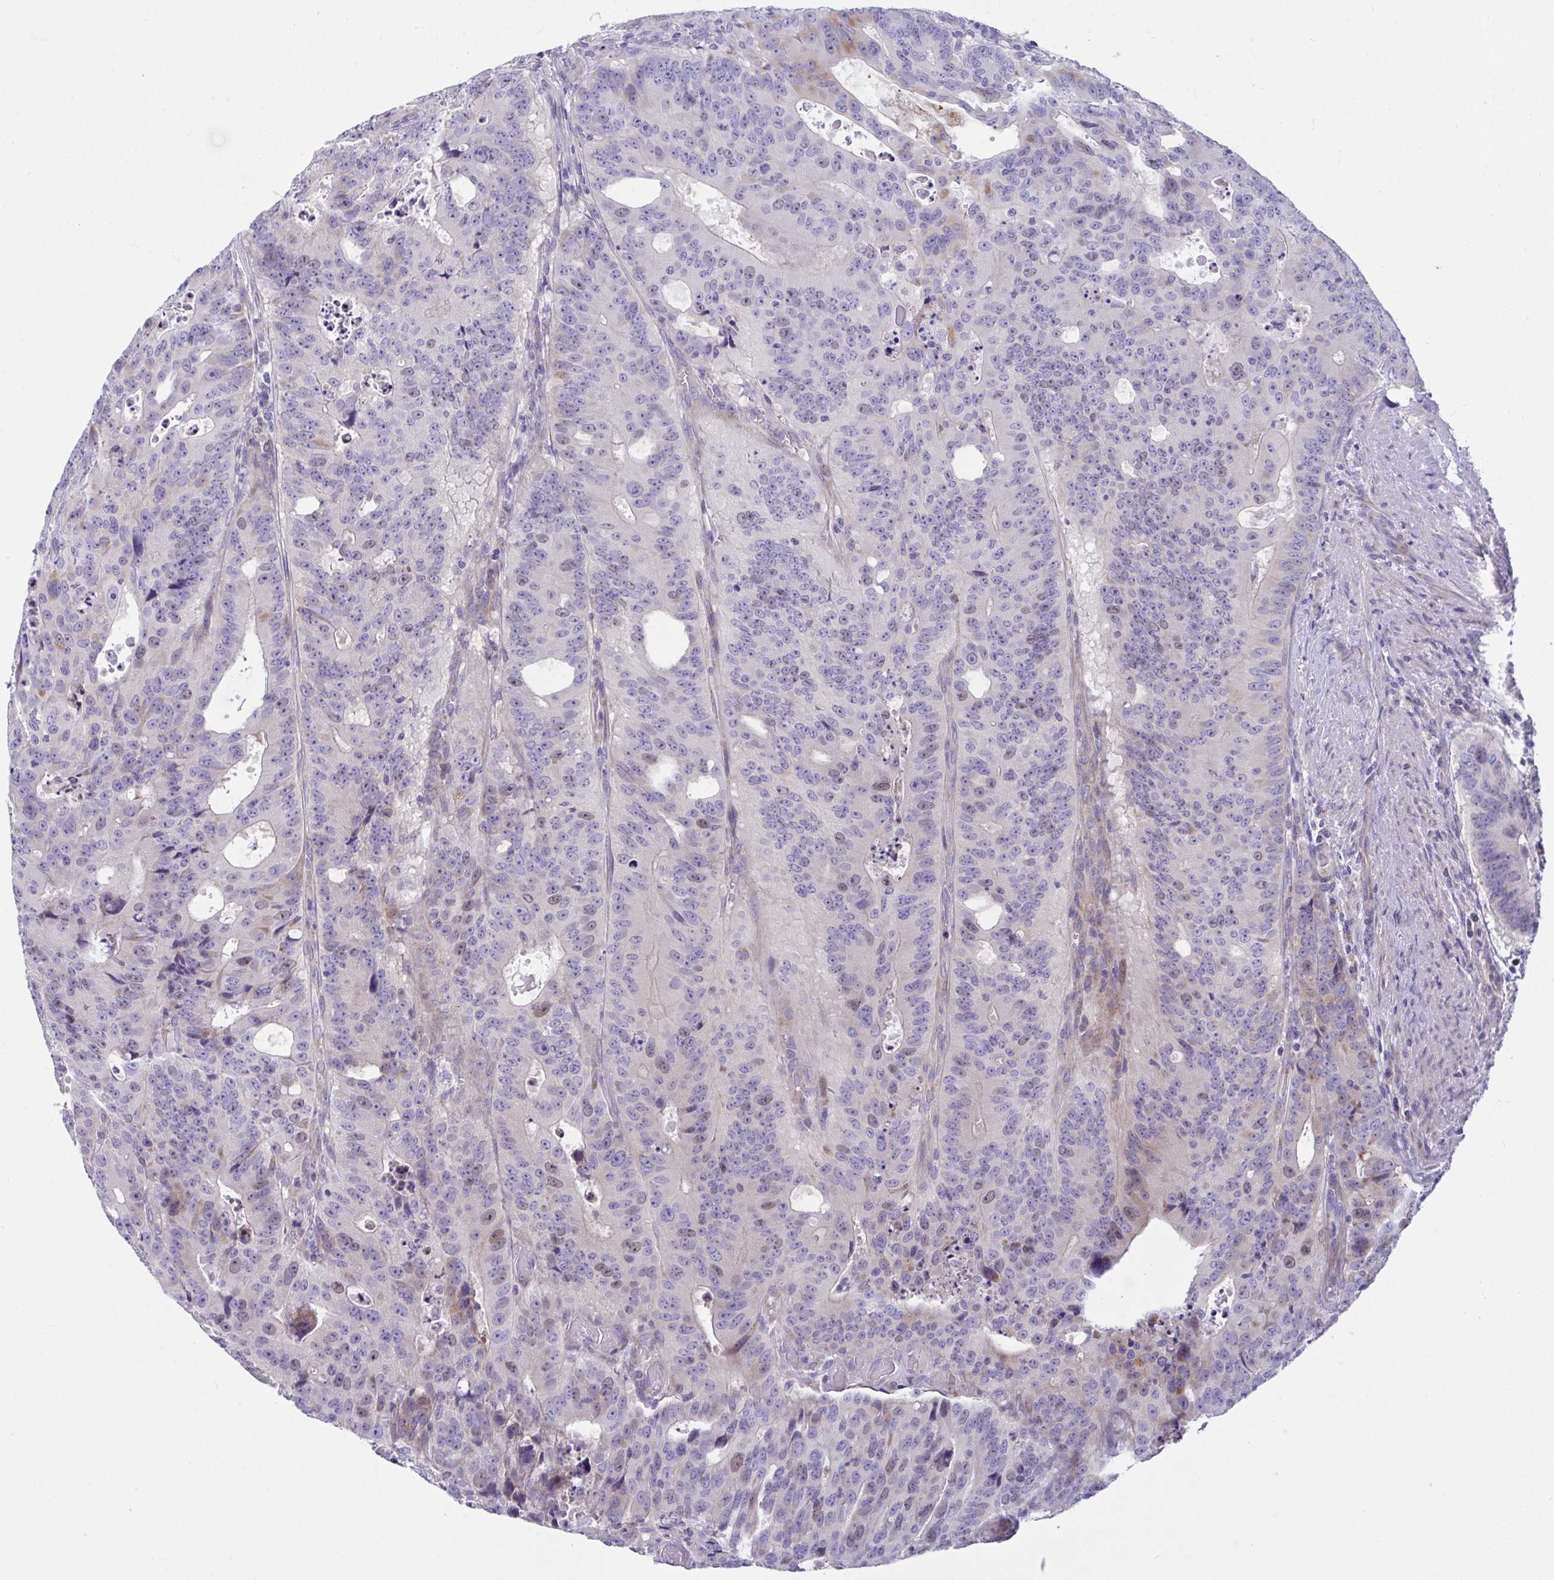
{"staining": {"intensity": "weak", "quantity": "<25%", "location": "cytoplasmic/membranous"}, "tissue": "colorectal cancer", "cell_type": "Tumor cells", "image_type": "cancer", "snomed": [{"axis": "morphology", "description": "Adenocarcinoma, NOS"}, {"axis": "topography", "description": "Colon"}], "caption": "Micrograph shows no protein positivity in tumor cells of colorectal cancer tissue.", "gene": "DTX3", "patient": {"sex": "male", "age": 62}}